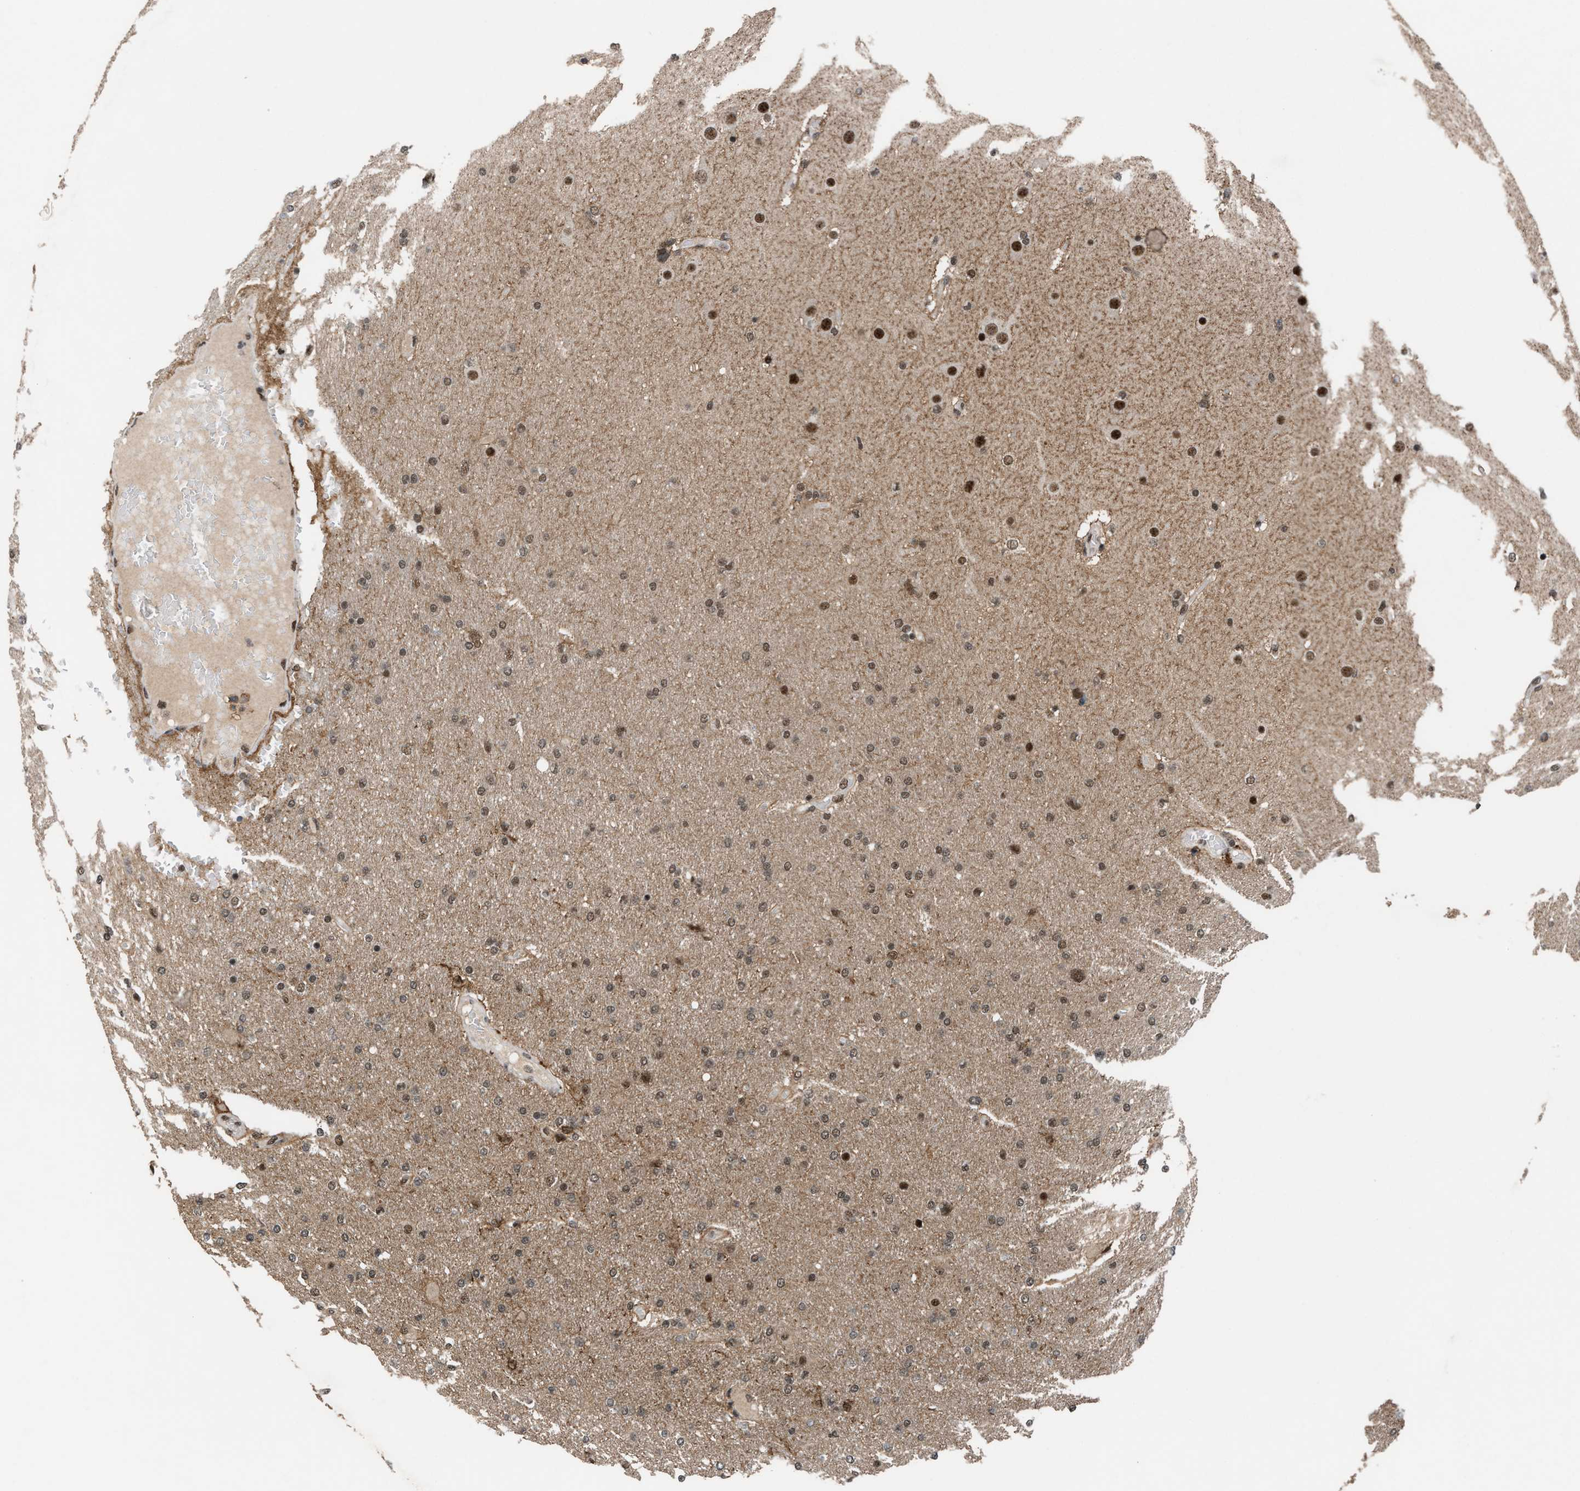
{"staining": {"intensity": "moderate", "quantity": "25%-75%", "location": "nuclear"}, "tissue": "glioma", "cell_type": "Tumor cells", "image_type": "cancer", "snomed": [{"axis": "morphology", "description": "Glioma, malignant, High grade"}, {"axis": "topography", "description": "Cerebral cortex"}], "caption": "A micrograph showing moderate nuclear staining in approximately 25%-75% of tumor cells in high-grade glioma (malignant), as visualized by brown immunohistochemical staining.", "gene": "PRPF4", "patient": {"sex": "female", "age": 36}}